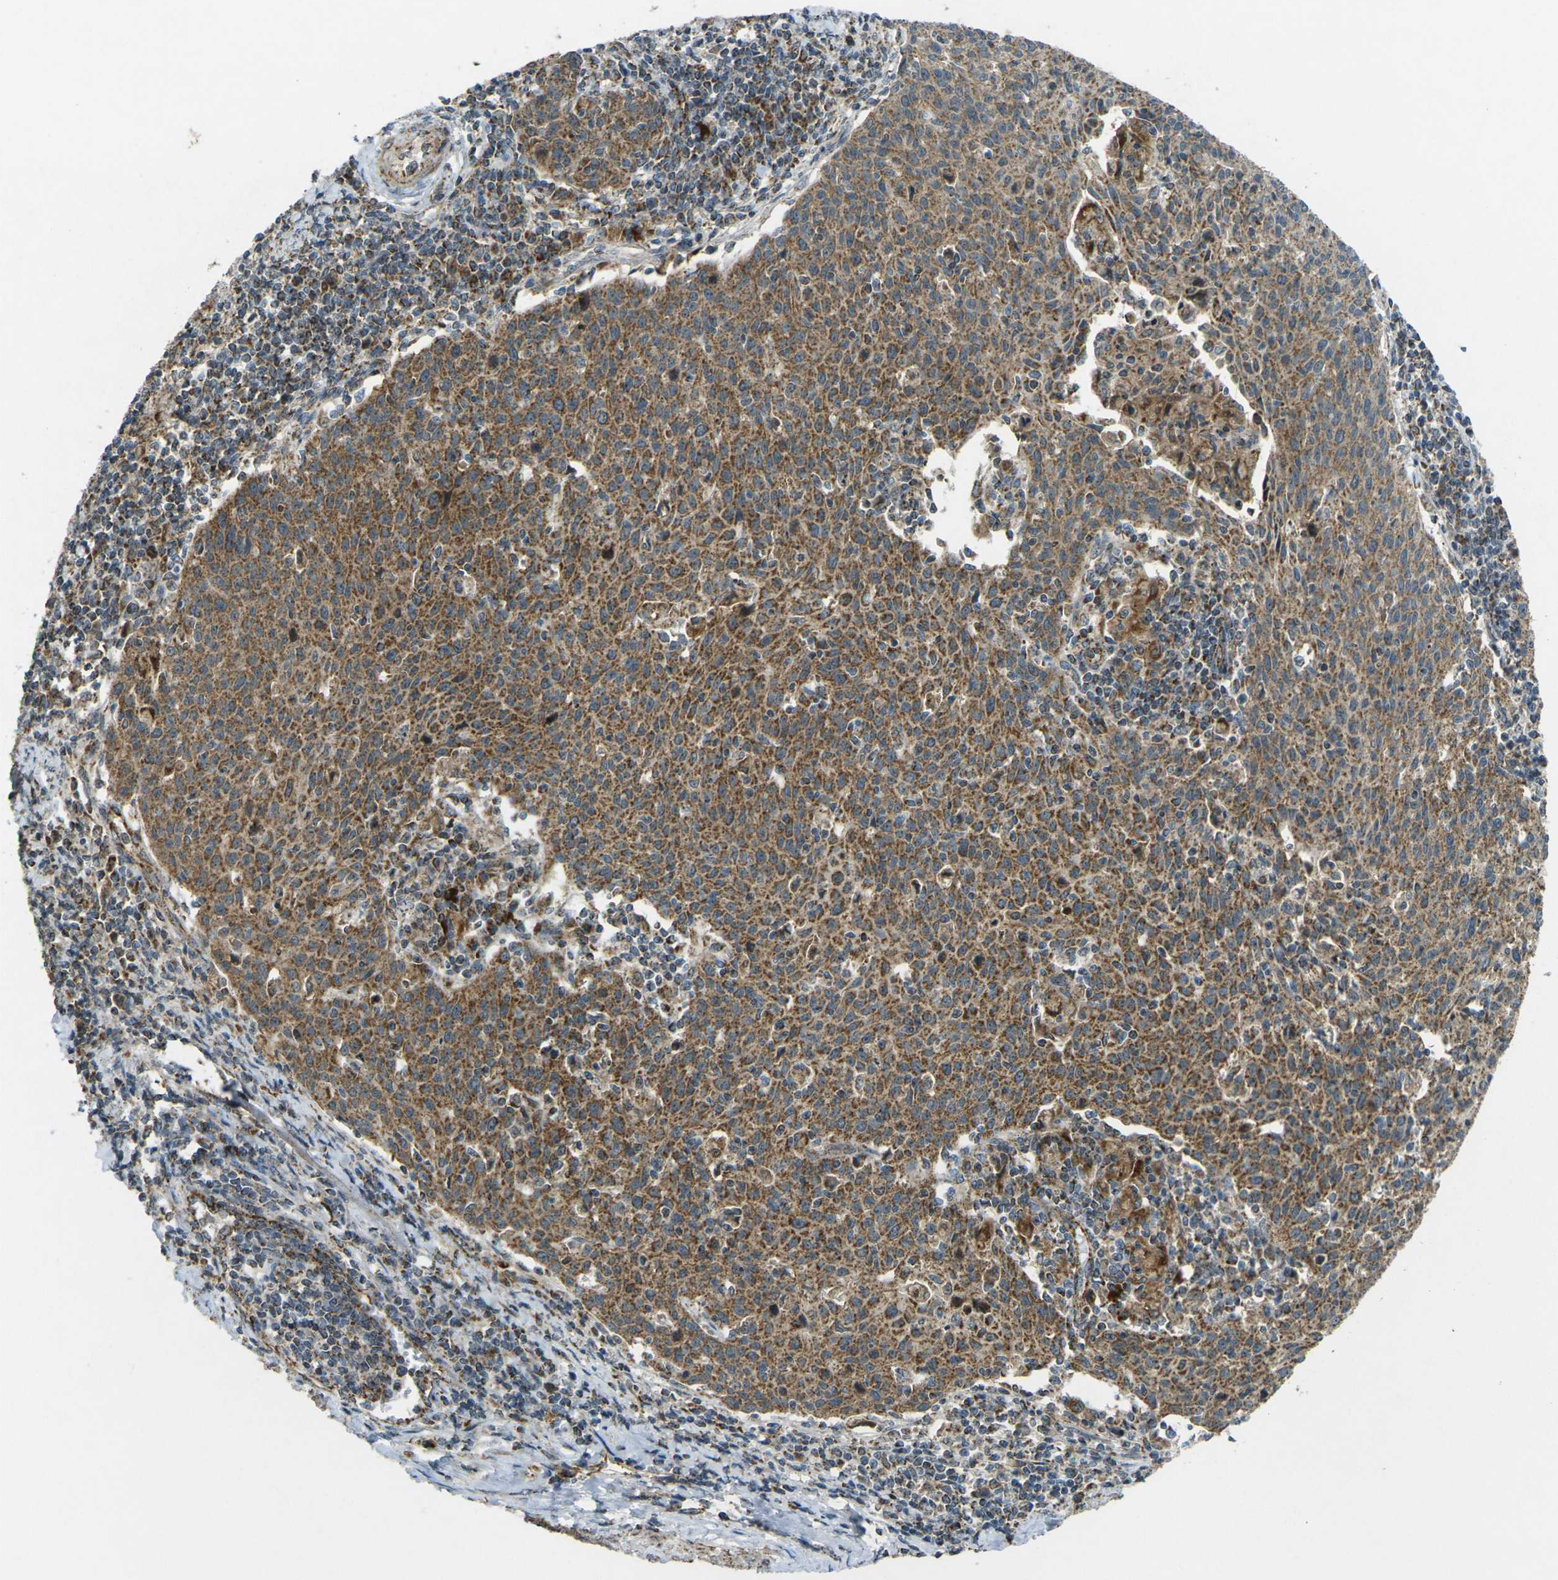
{"staining": {"intensity": "moderate", "quantity": ">75%", "location": "cytoplasmic/membranous"}, "tissue": "cervical cancer", "cell_type": "Tumor cells", "image_type": "cancer", "snomed": [{"axis": "morphology", "description": "Squamous cell carcinoma, NOS"}, {"axis": "topography", "description": "Cervix"}], "caption": "DAB immunohistochemical staining of human squamous cell carcinoma (cervical) reveals moderate cytoplasmic/membranous protein staining in about >75% of tumor cells.", "gene": "IGF1R", "patient": {"sex": "female", "age": 38}}